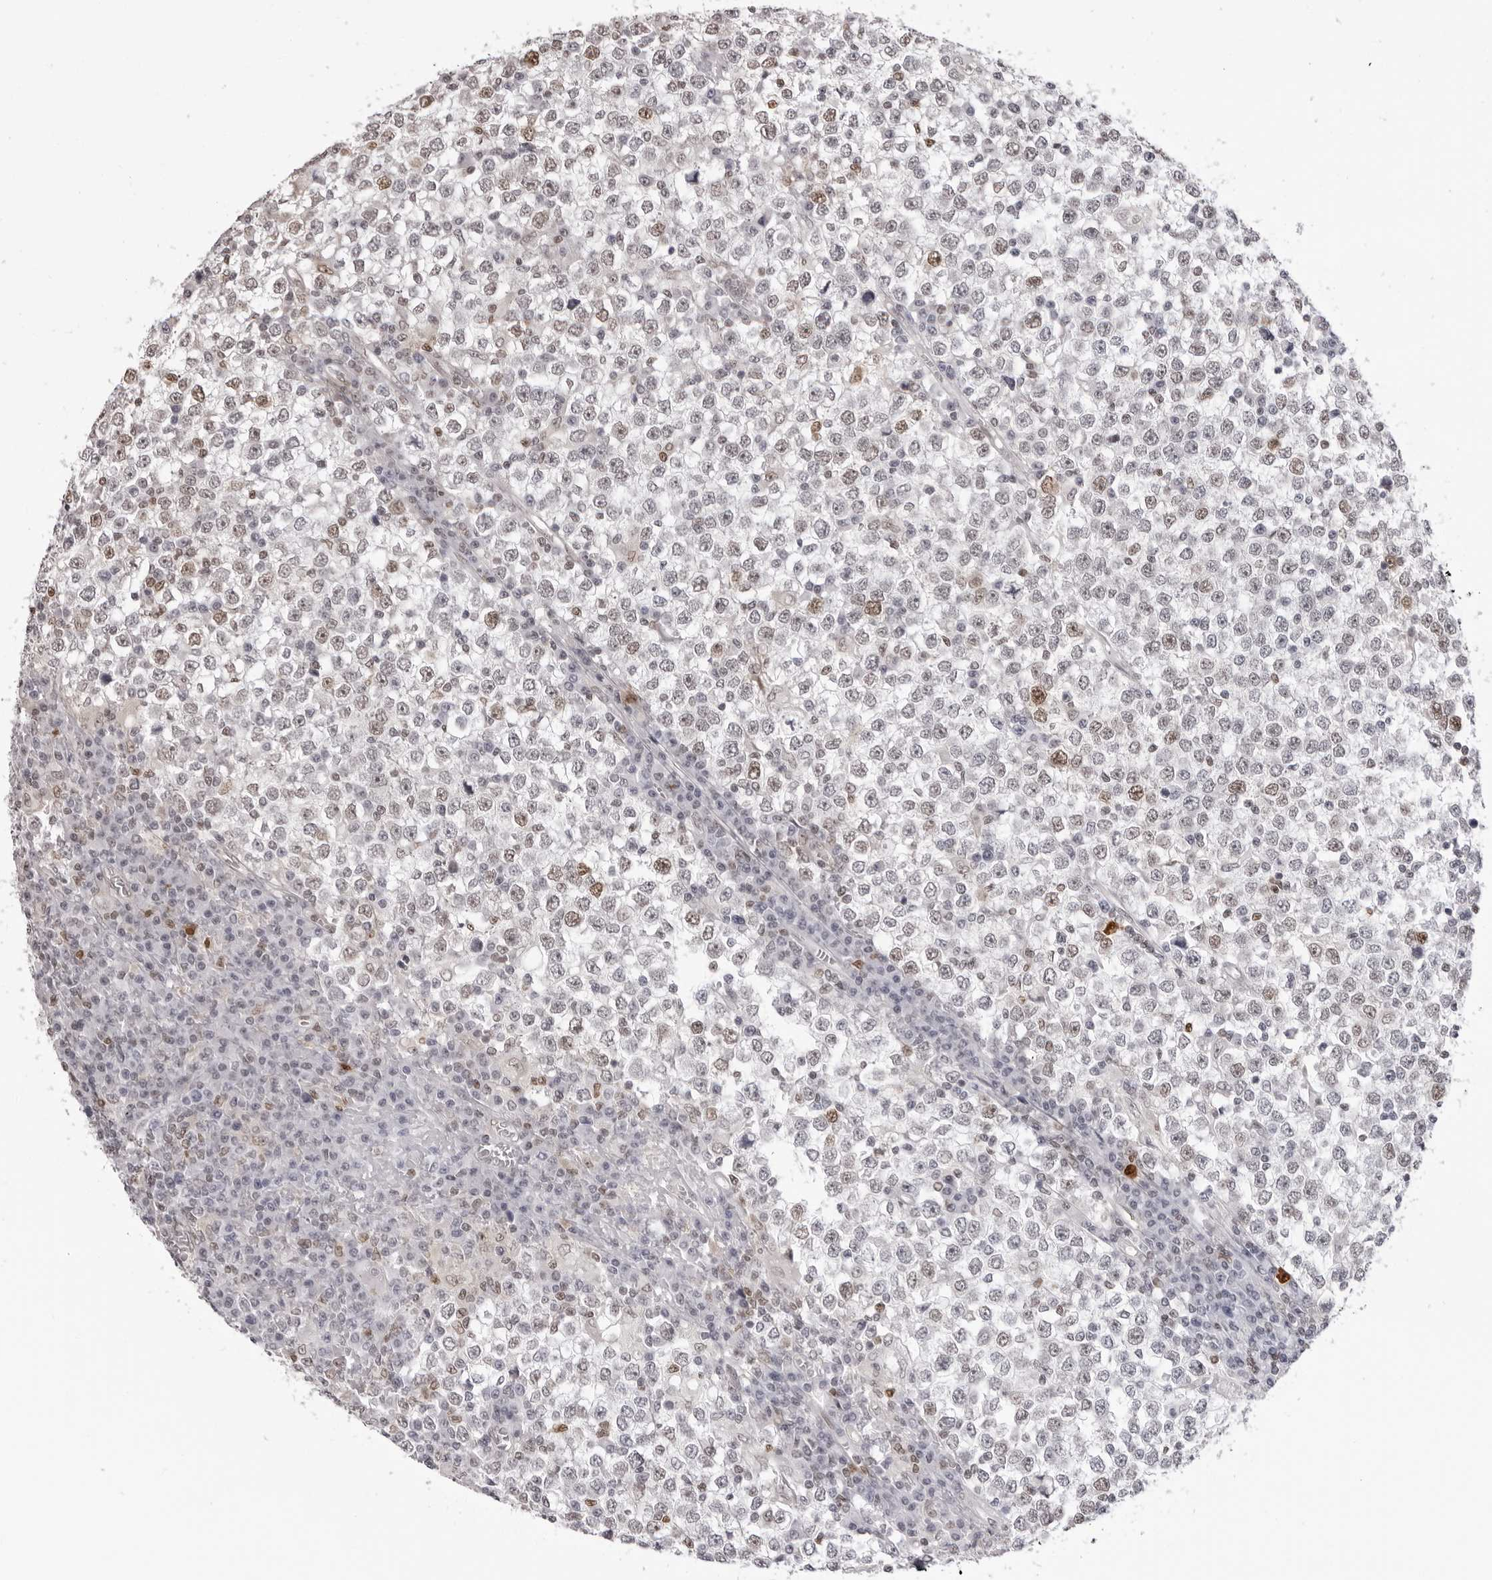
{"staining": {"intensity": "moderate", "quantity": "<25%", "location": "nuclear"}, "tissue": "testis cancer", "cell_type": "Tumor cells", "image_type": "cancer", "snomed": [{"axis": "morphology", "description": "Seminoma, NOS"}, {"axis": "topography", "description": "Testis"}], "caption": "Immunohistochemistry (IHC) micrograph of neoplastic tissue: seminoma (testis) stained using immunohistochemistry (IHC) shows low levels of moderate protein expression localized specifically in the nuclear of tumor cells, appearing as a nuclear brown color.", "gene": "HSPA4", "patient": {"sex": "male", "age": 65}}